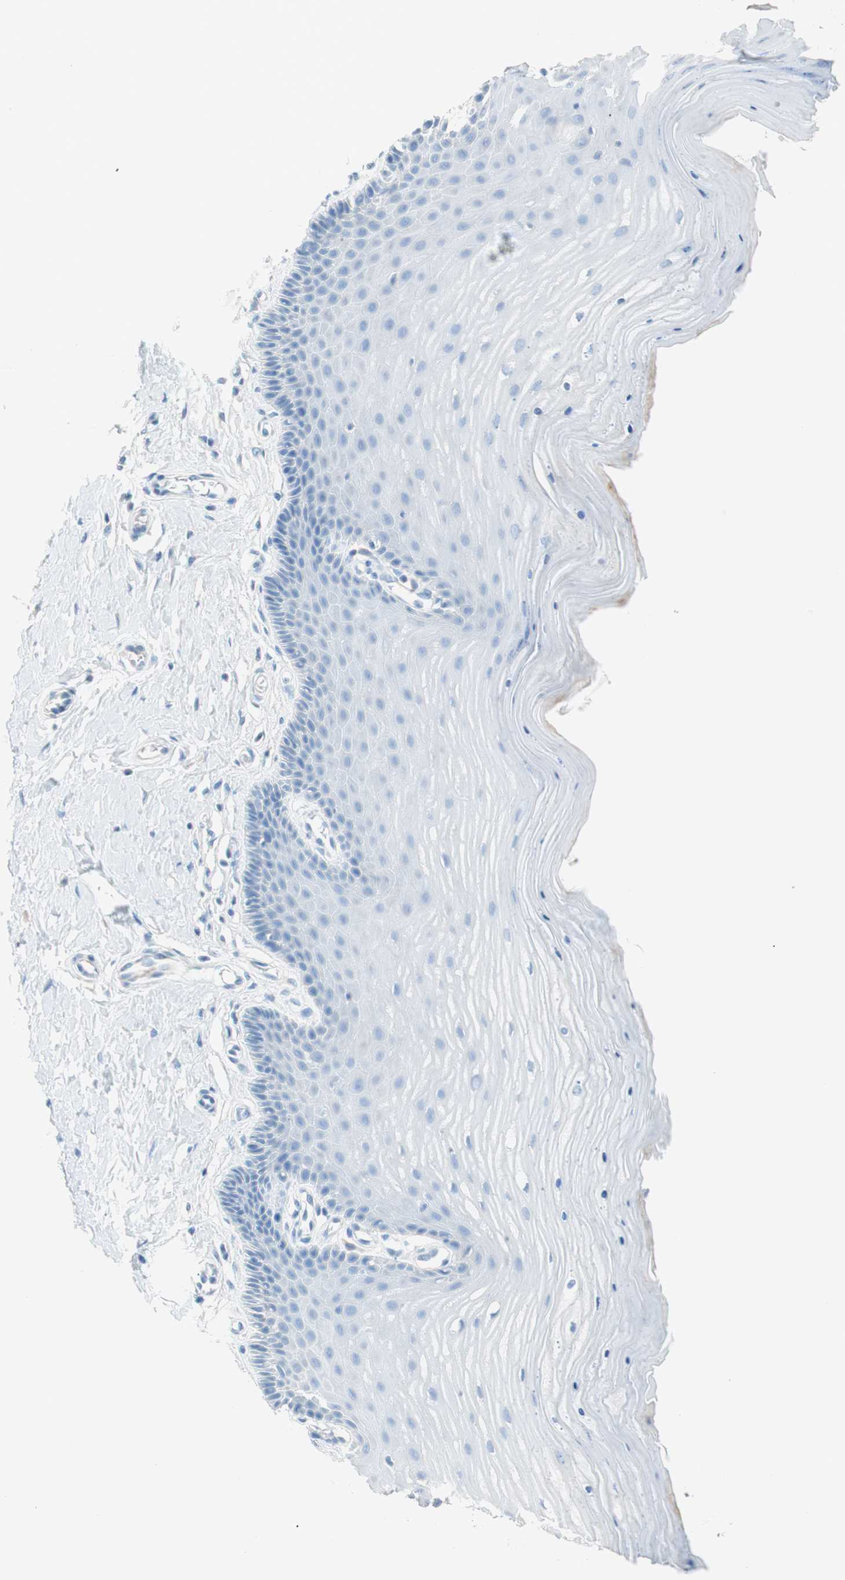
{"staining": {"intensity": "negative", "quantity": "none", "location": "none"}, "tissue": "cervix", "cell_type": "Glandular cells", "image_type": "normal", "snomed": [{"axis": "morphology", "description": "Normal tissue, NOS"}, {"axis": "topography", "description": "Cervix"}], "caption": "Human cervix stained for a protein using IHC demonstrates no positivity in glandular cells.", "gene": "TNFRSF13C", "patient": {"sex": "female", "age": 55}}